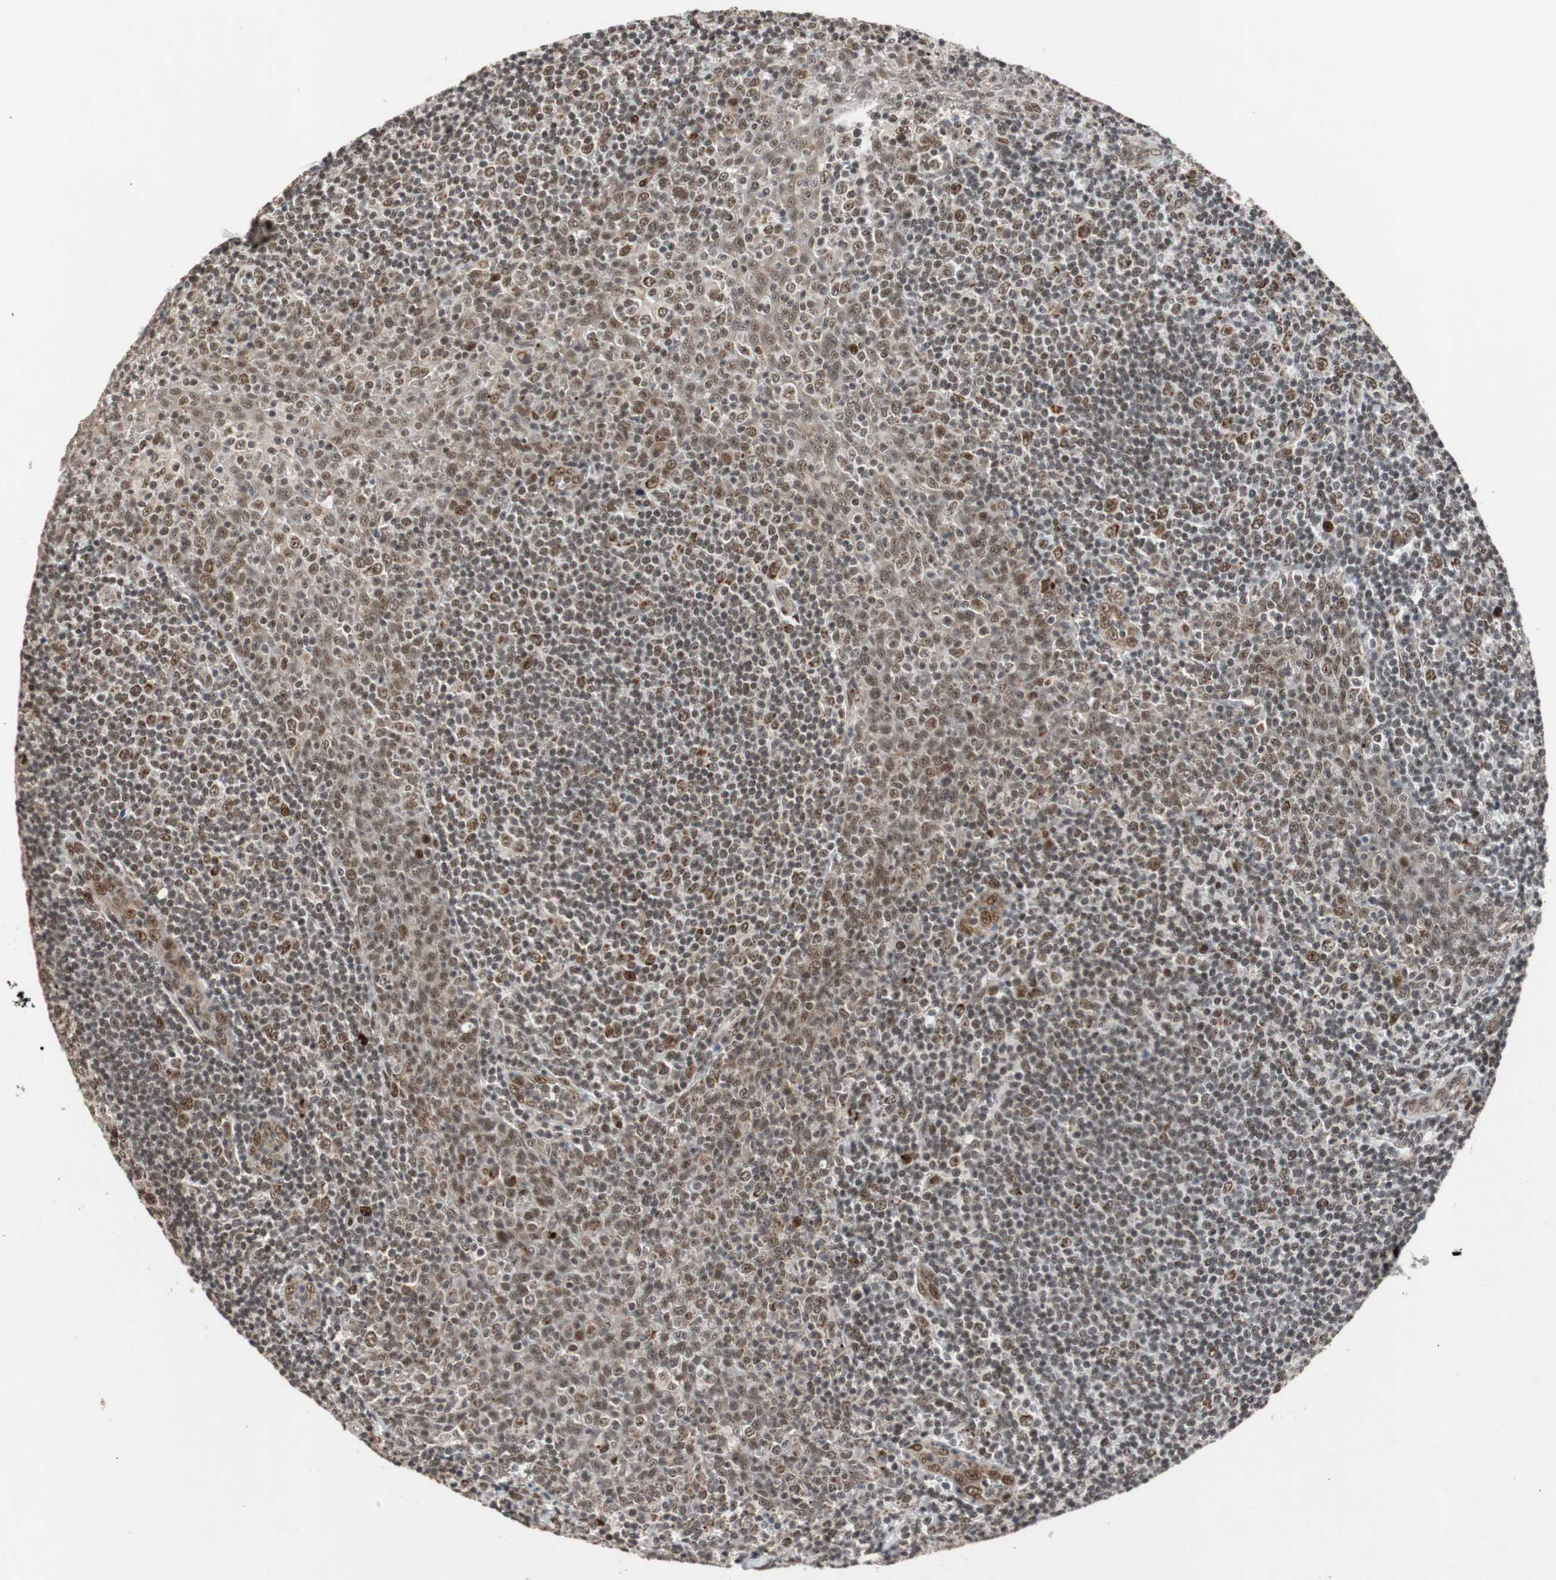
{"staining": {"intensity": "moderate", "quantity": ">75%", "location": "nuclear"}, "tissue": "tonsil", "cell_type": "Germinal center cells", "image_type": "normal", "snomed": [{"axis": "morphology", "description": "Normal tissue, NOS"}, {"axis": "topography", "description": "Tonsil"}], "caption": "Immunohistochemical staining of unremarkable tonsil demonstrates medium levels of moderate nuclear staining in about >75% of germinal center cells. The staining is performed using DAB brown chromogen to label protein expression. The nuclei are counter-stained blue using hematoxylin.", "gene": "NBL1", "patient": {"sex": "male", "age": 31}}